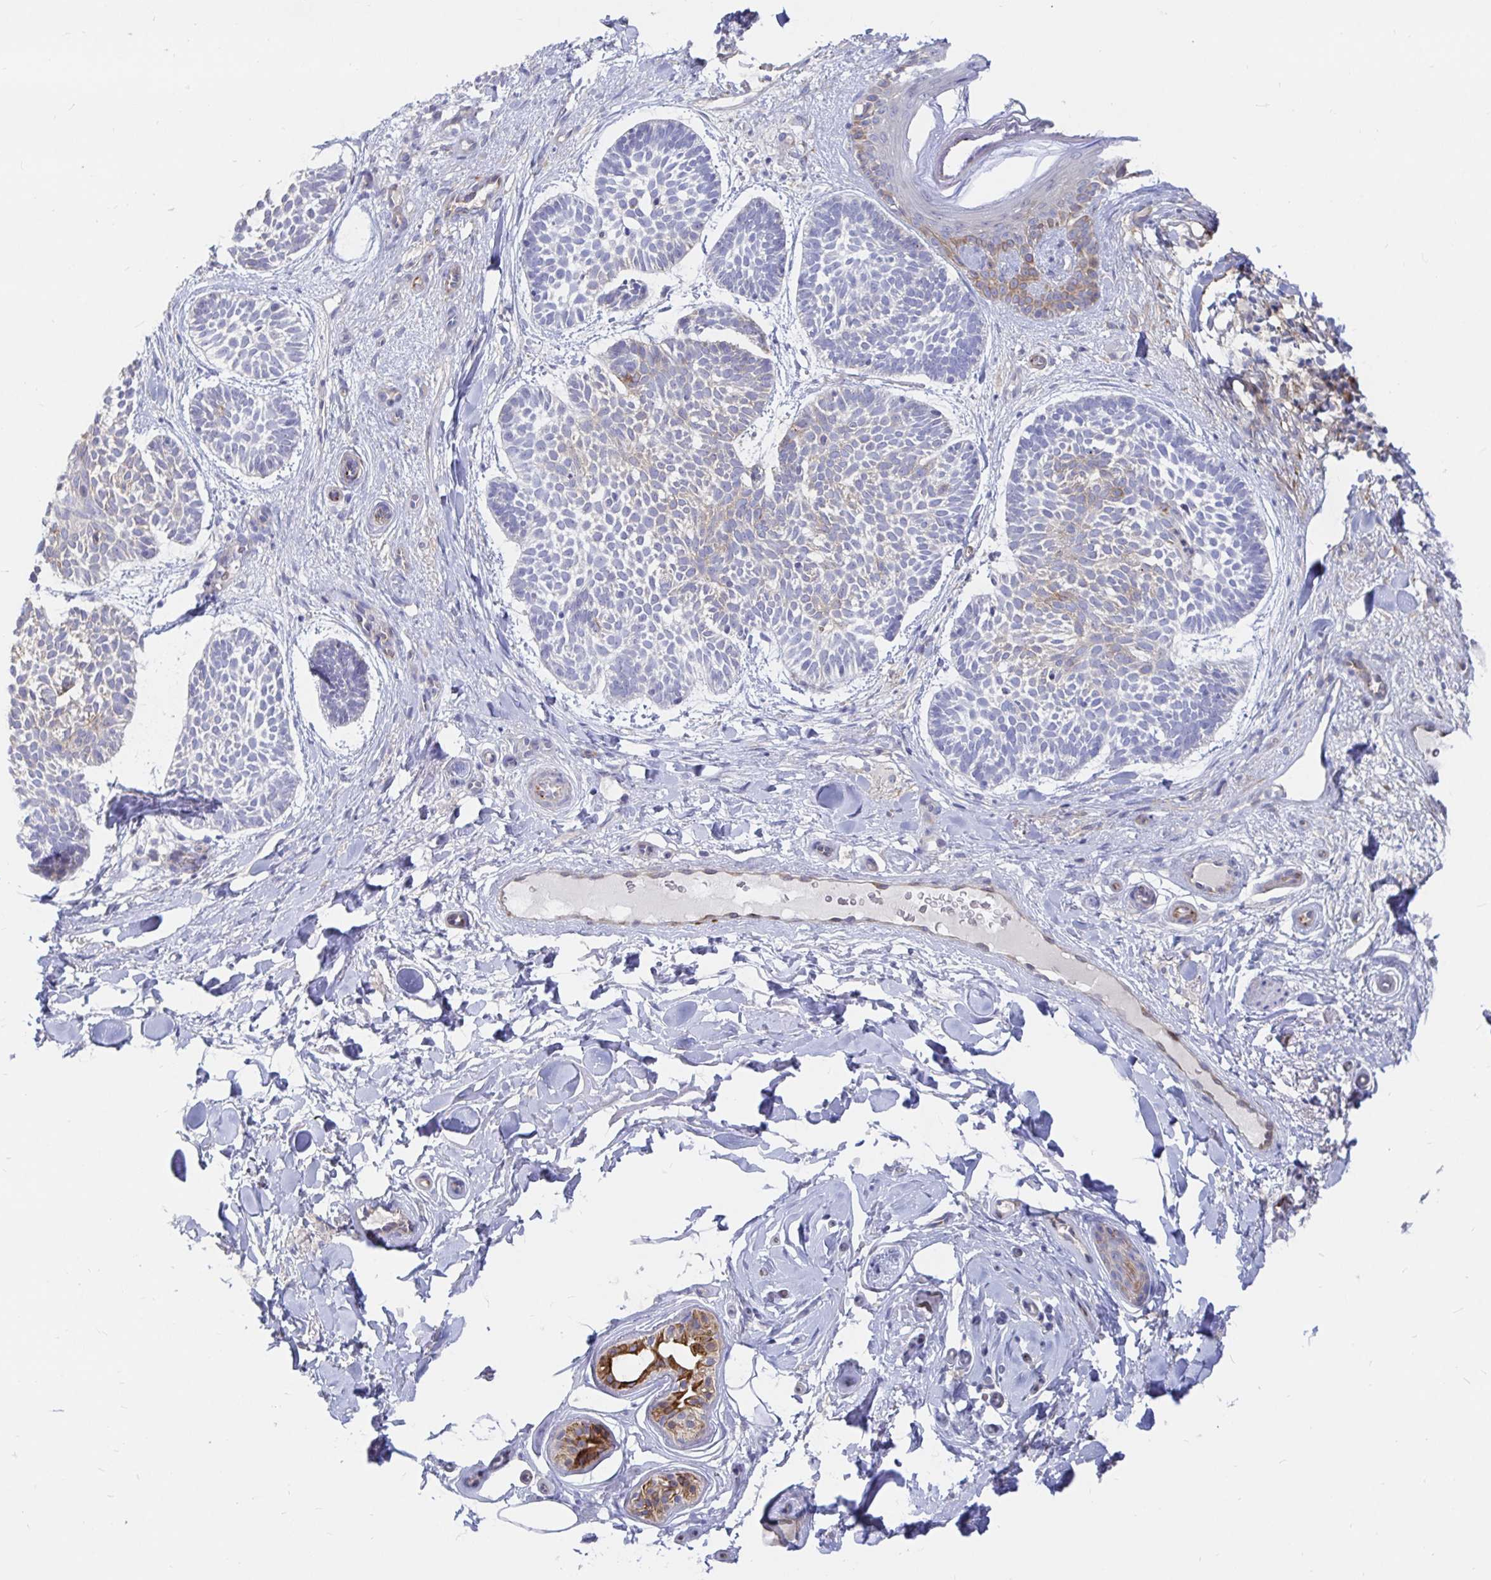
{"staining": {"intensity": "weak", "quantity": "<25%", "location": "cytoplasmic/membranous"}, "tissue": "skin cancer", "cell_type": "Tumor cells", "image_type": "cancer", "snomed": [{"axis": "morphology", "description": "Basal cell carcinoma"}, {"axis": "topography", "description": "Skin"}], "caption": "This image is of skin cancer (basal cell carcinoma) stained with IHC to label a protein in brown with the nuclei are counter-stained blue. There is no positivity in tumor cells. Nuclei are stained in blue.", "gene": "KCTD19", "patient": {"sex": "male", "age": 89}}